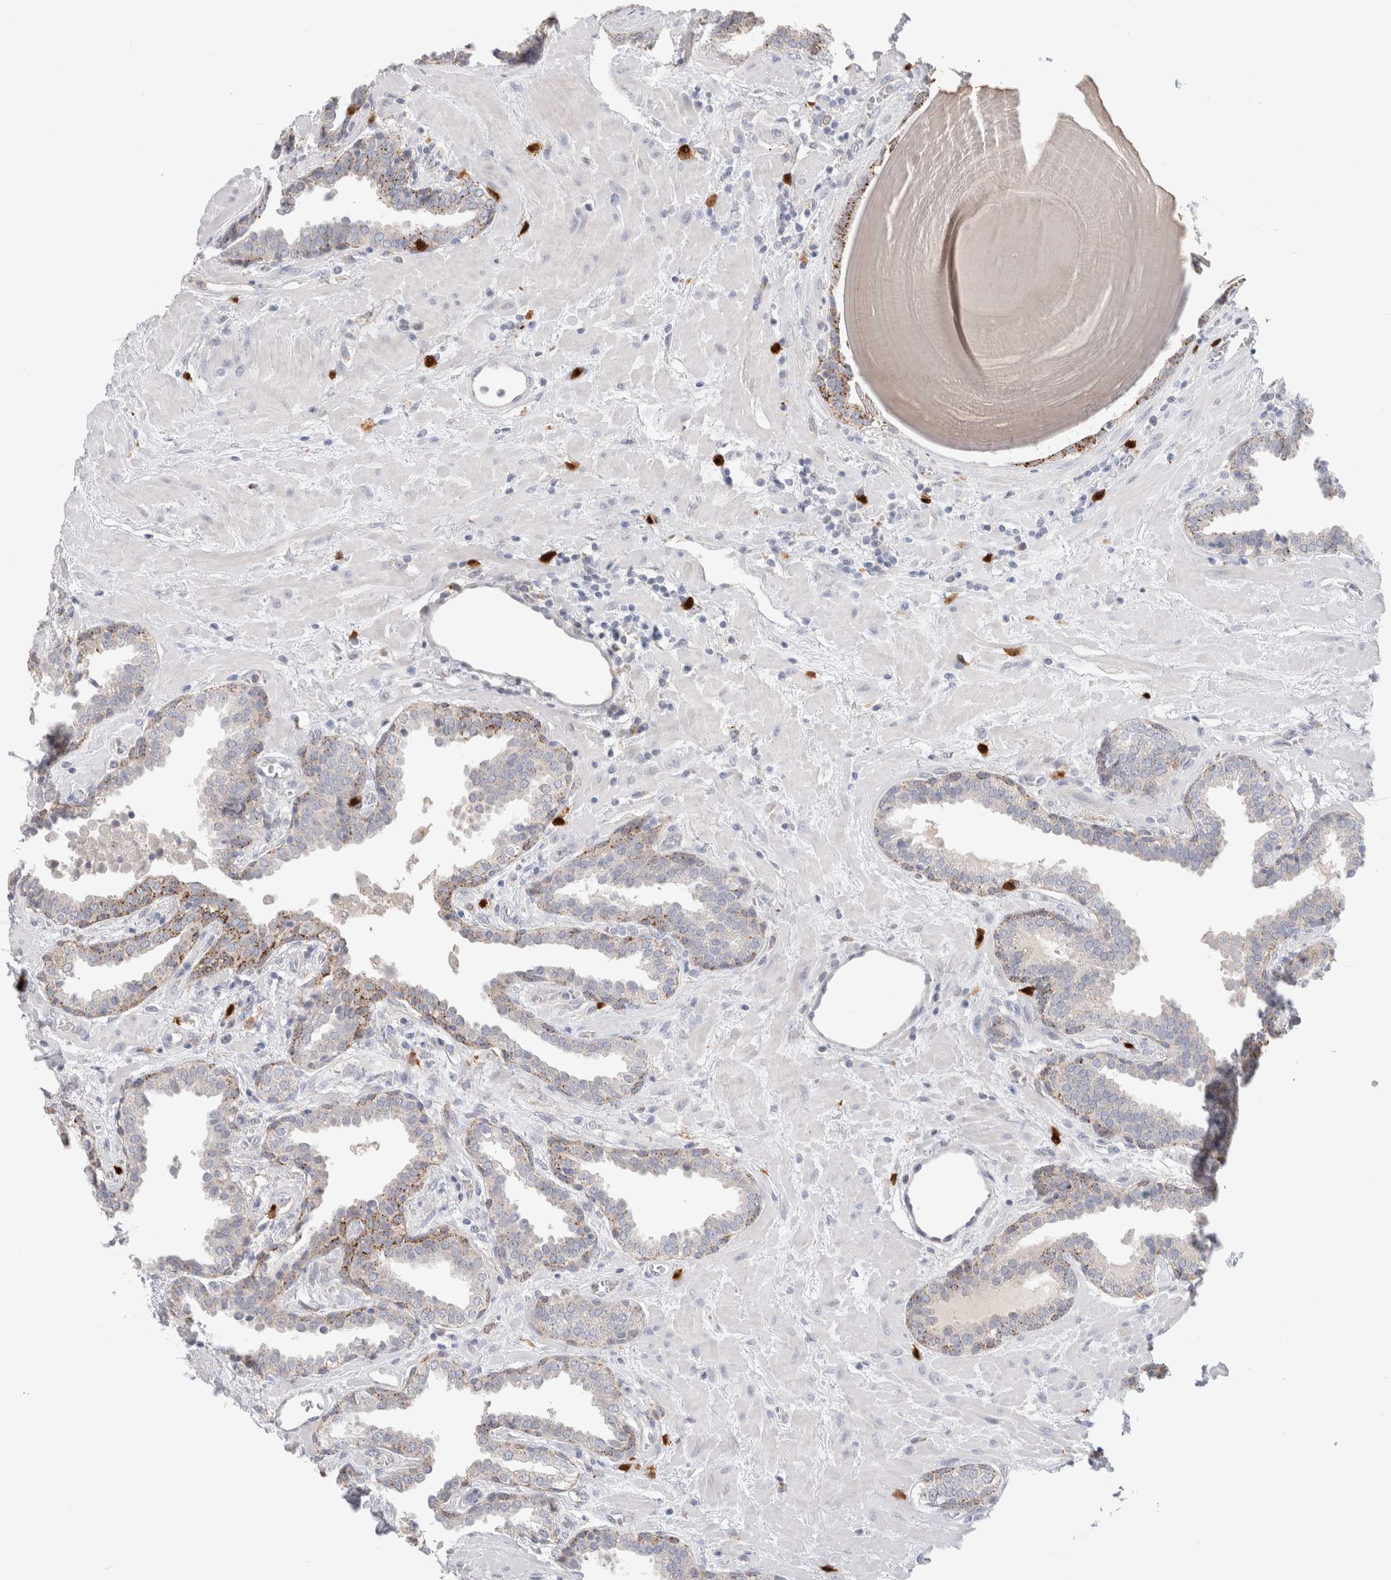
{"staining": {"intensity": "moderate", "quantity": "<25%", "location": "cytoplasmic/membranous"}, "tissue": "prostate", "cell_type": "Glandular cells", "image_type": "normal", "snomed": [{"axis": "morphology", "description": "Normal tissue, NOS"}, {"axis": "topography", "description": "Prostate"}], "caption": "High-magnification brightfield microscopy of unremarkable prostate stained with DAB (brown) and counterstained with hematoxylin (blue). glandular cells exhibit moderate cytoplasmic/membranous expression is identified in about<25% of cells.", "gene": "HPGDS", "patient": {"sex": "male", "age": 51}}